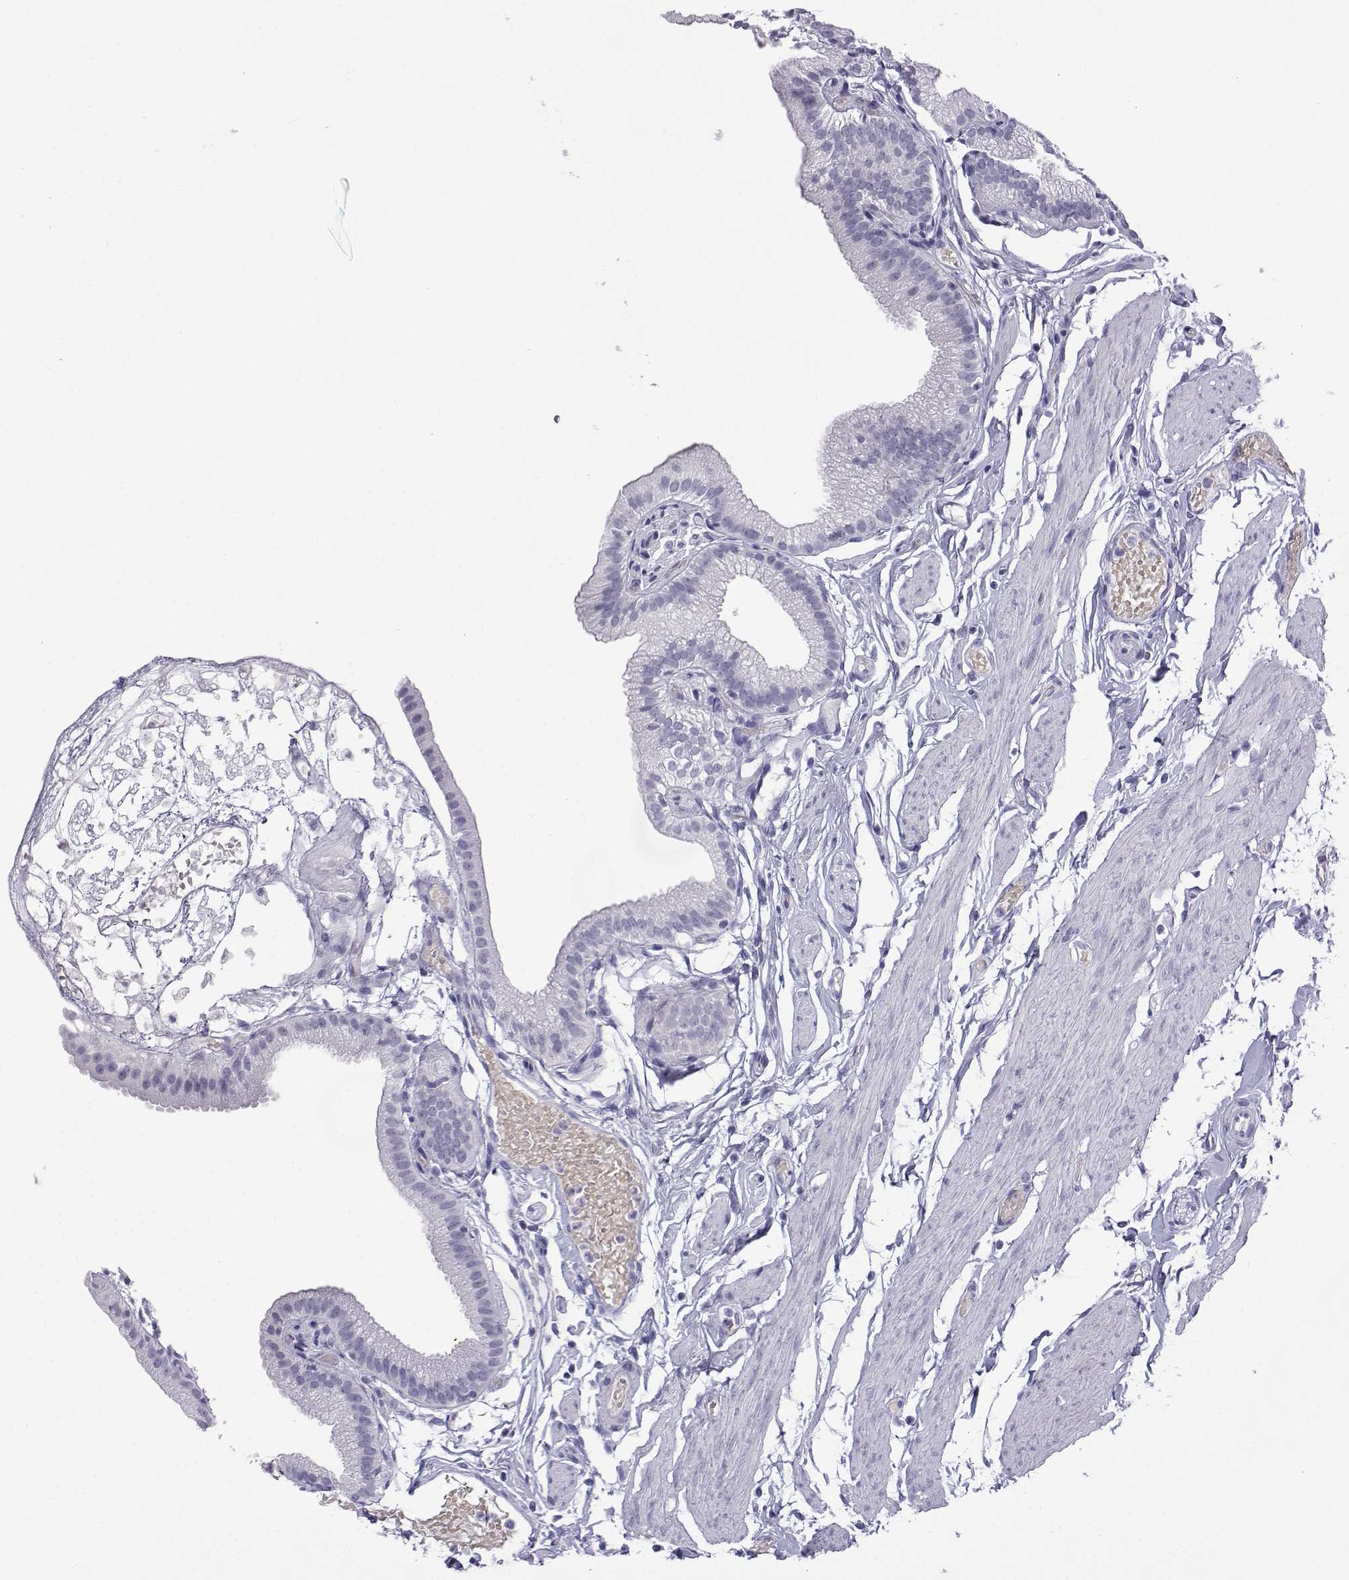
{"staining": {"intensity": "negative", "quantity": "none", "location": "none"}, "tissue": "gallbladder", "cell_type": "Glandular cells", "image_type": "normal", "snomed": [{"axis": "morphology", "description": "Normal tissue, NOS"}, {"axis": "topography", "description": "Gallbladder"}], "caption": "A micrograph of gallbladder stained for a protein reveals no brown staining in glandular cells. (DAB immunohistochemistry (IHC) visualized using brightfield microscopy, high magnification).", "gene": "ACTL7A", "patient": {"sex": "female", "age": 45}}